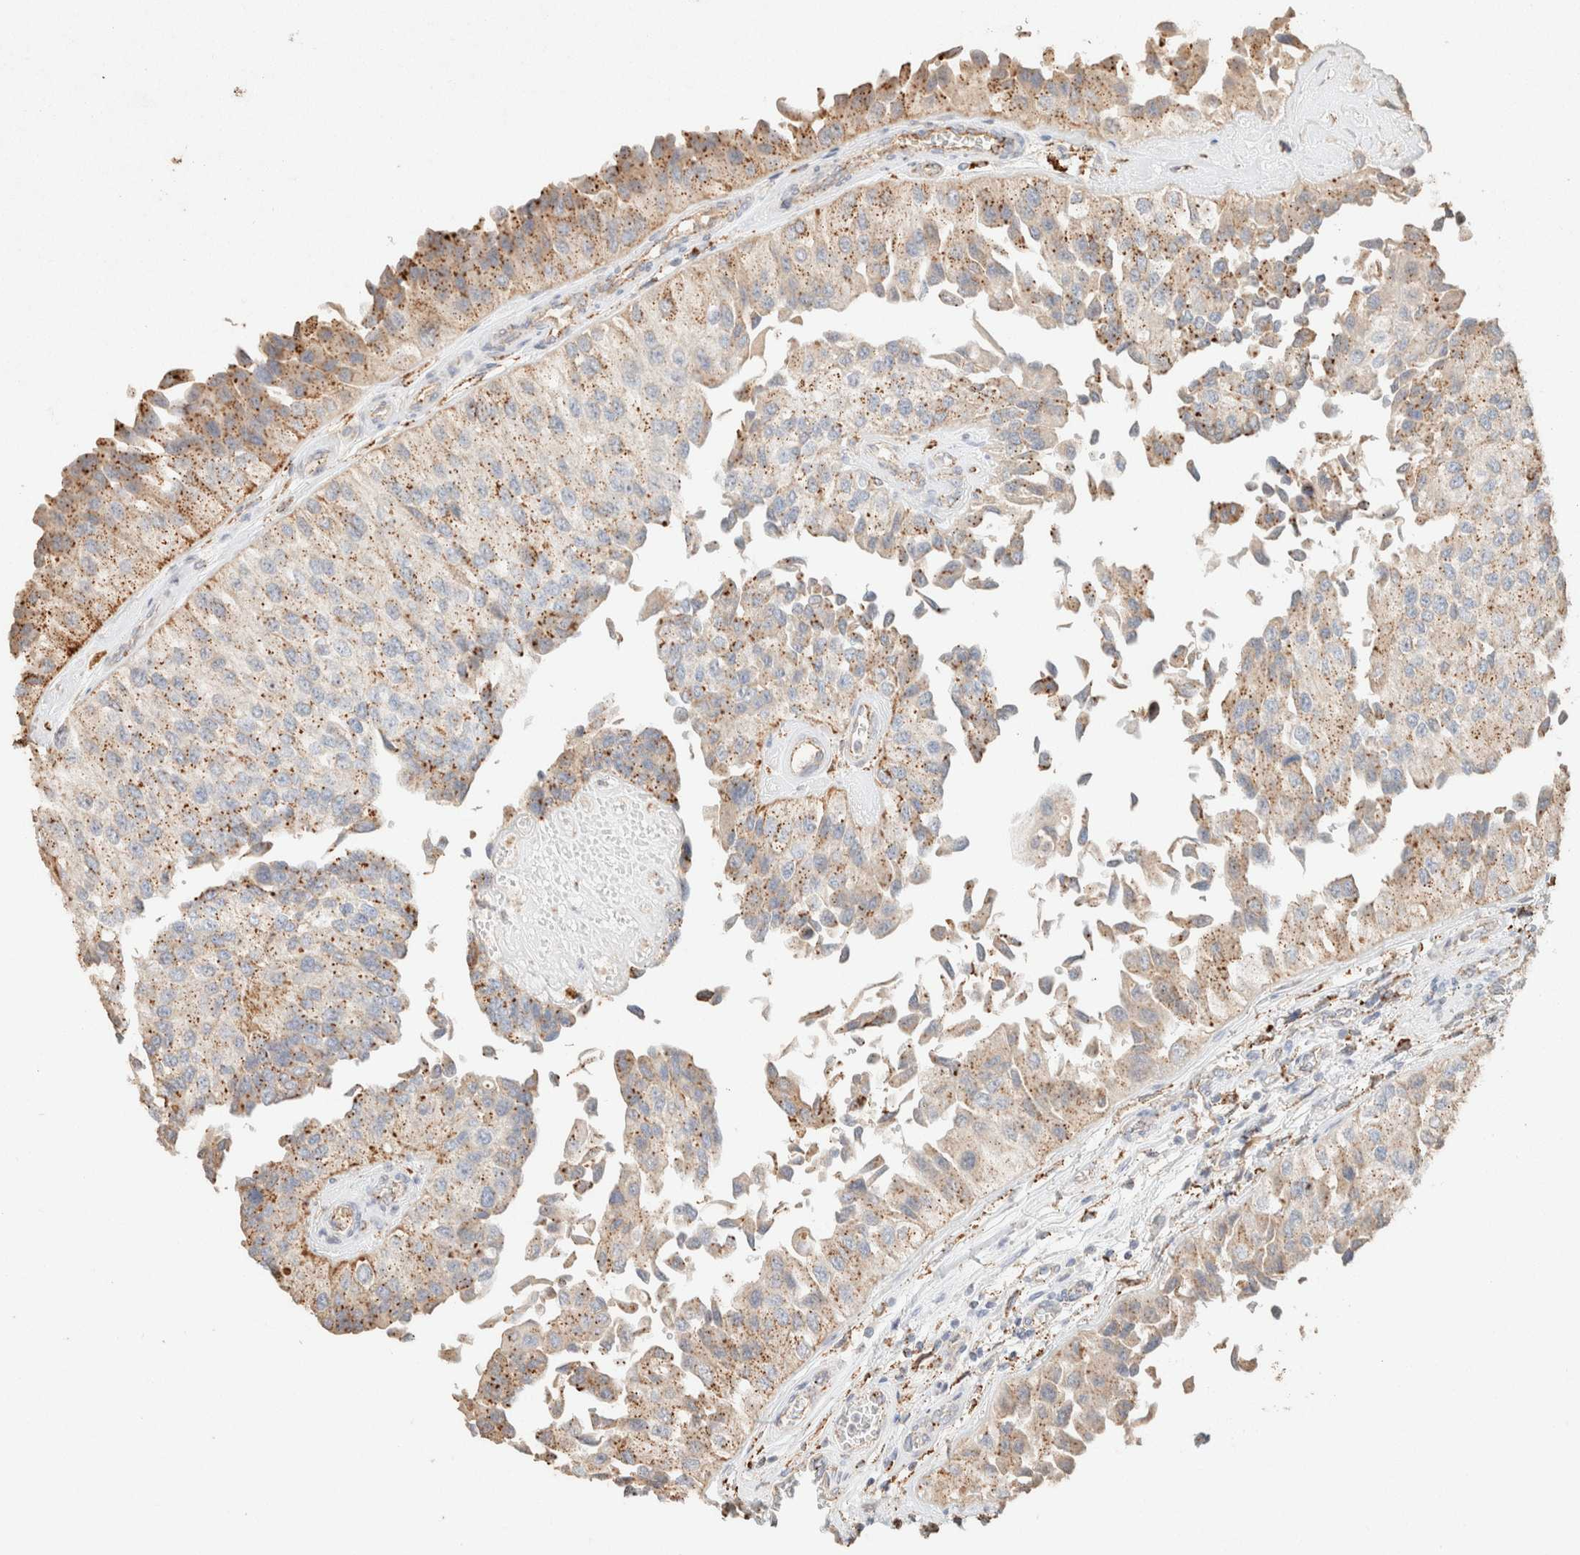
{"staining": {"intensity": "moderate", "quantity": ">75%", "location": "cytoplasmic/membranous"}, "tissue": "urothelial cancer", "cell_type": "Tumor cells", "image_type": "cancer", "snomed": [{"axis": "morphology", "description": "Urothelial carcinoma, High grade"}, {"axis": "topography", "description": "Kidney"}, {"axis": "topography", "description": "Urinary bladder"}], "caption": "Immunohistochemical staining of human urothelial carcinoma (high-grade) demonstrates moderate cytoplasmic/membranous protein staining in approximately >75% of tumor cells.", "gene": "CTSC", "patient": {"sex": "male", "age": 77}}